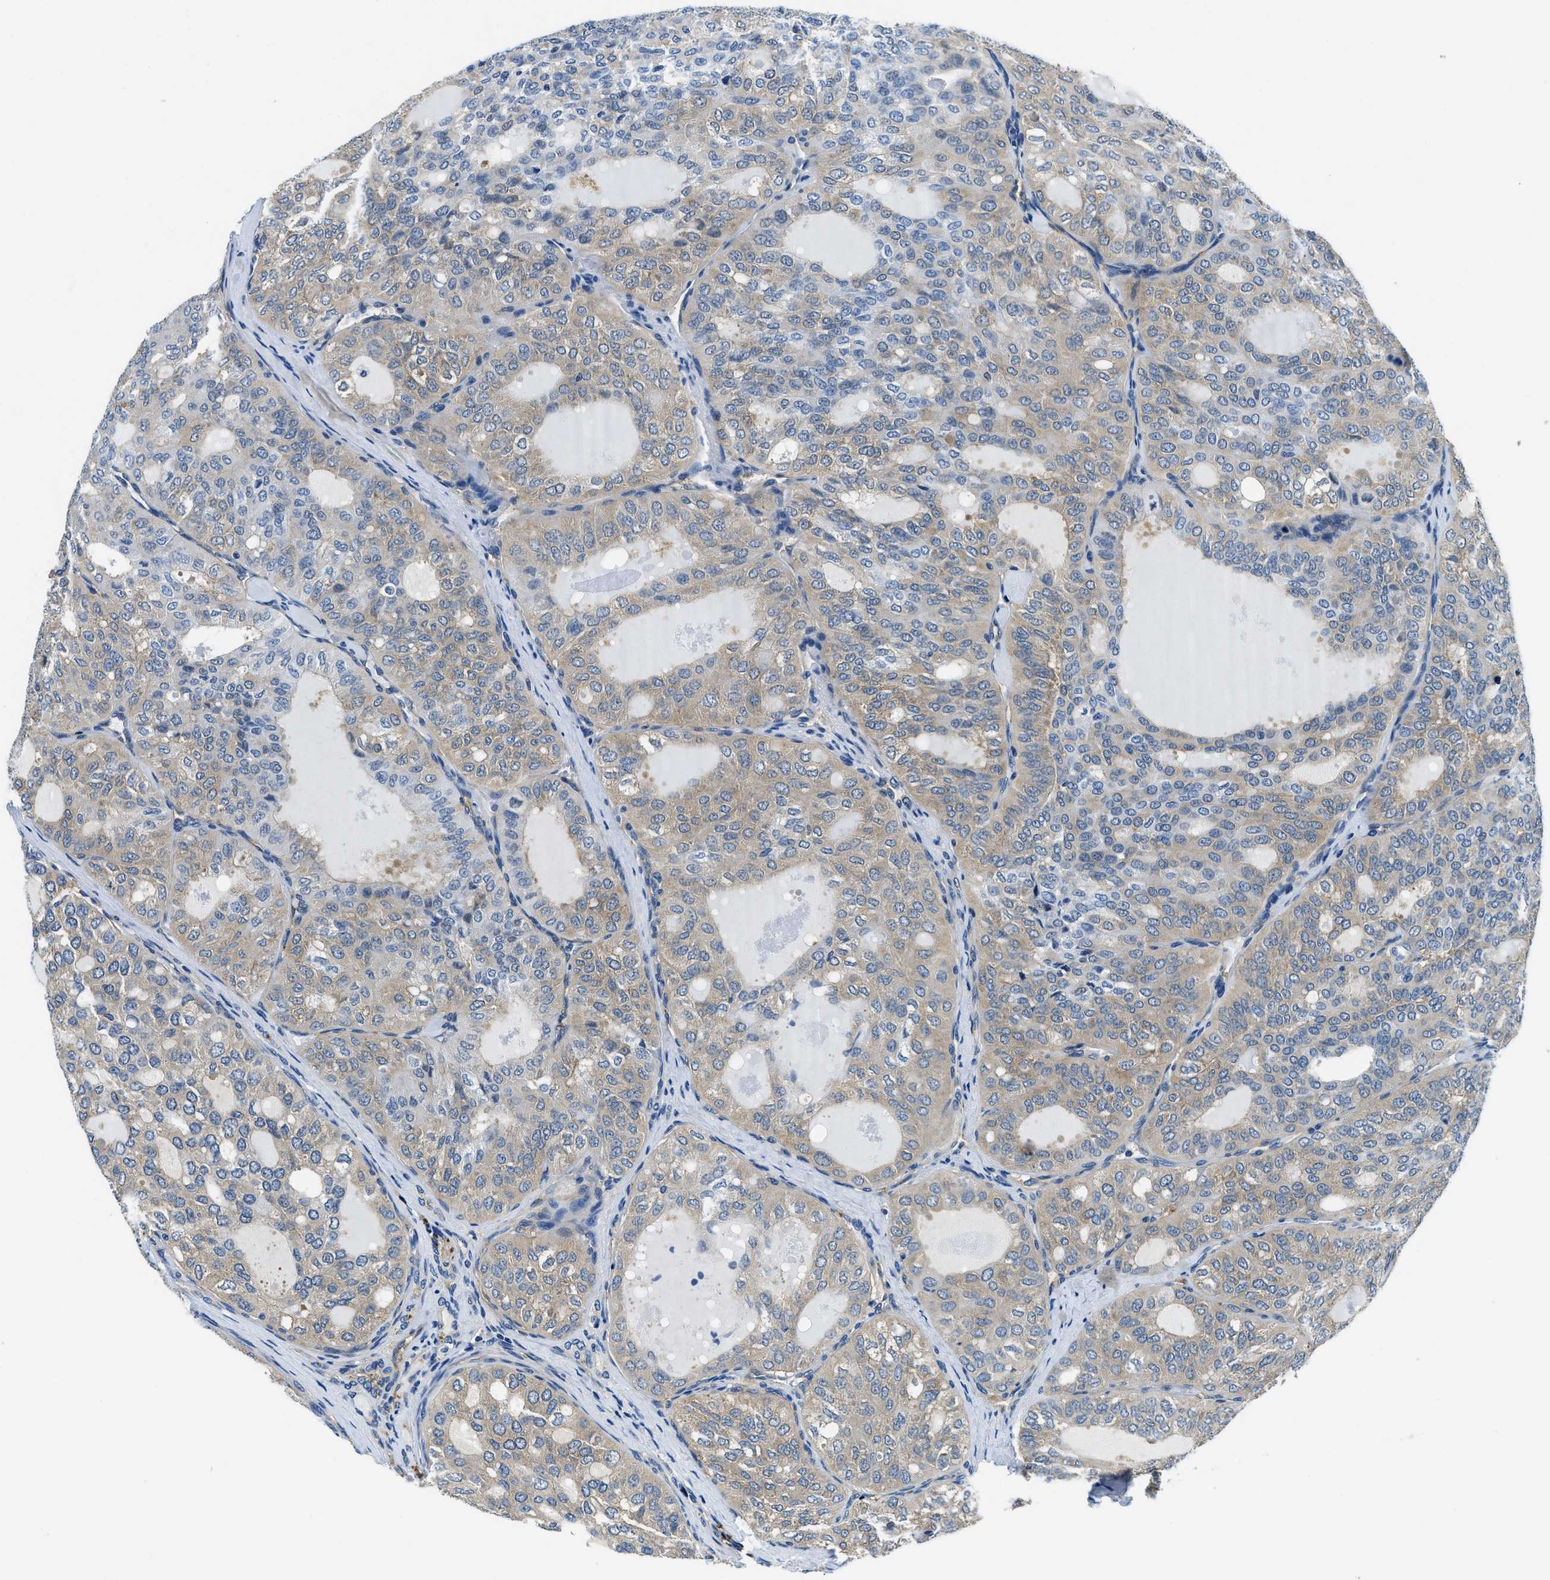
{"staining": {"intensity": "weak", "quantity": ">75%", "location": "cytoplasmic/membranous"}, "tissue": "thyroid cancer", "cell_type": "Tumor cells", "image_type": "cancer", "snomed": [{"axis": "morphology", "description": "Follicular adenoma carcinoma, NOS"}, {"axis": "topography", "description": "Thyroid gland"}], "caption": "Weak cytoplasmic/membranous staining for a protein is appreciated in about >75% of tumor cells of thyroid cancer using IHC.", "gene": "TWF1", "patient": {"sex": "male", "age": 75}}